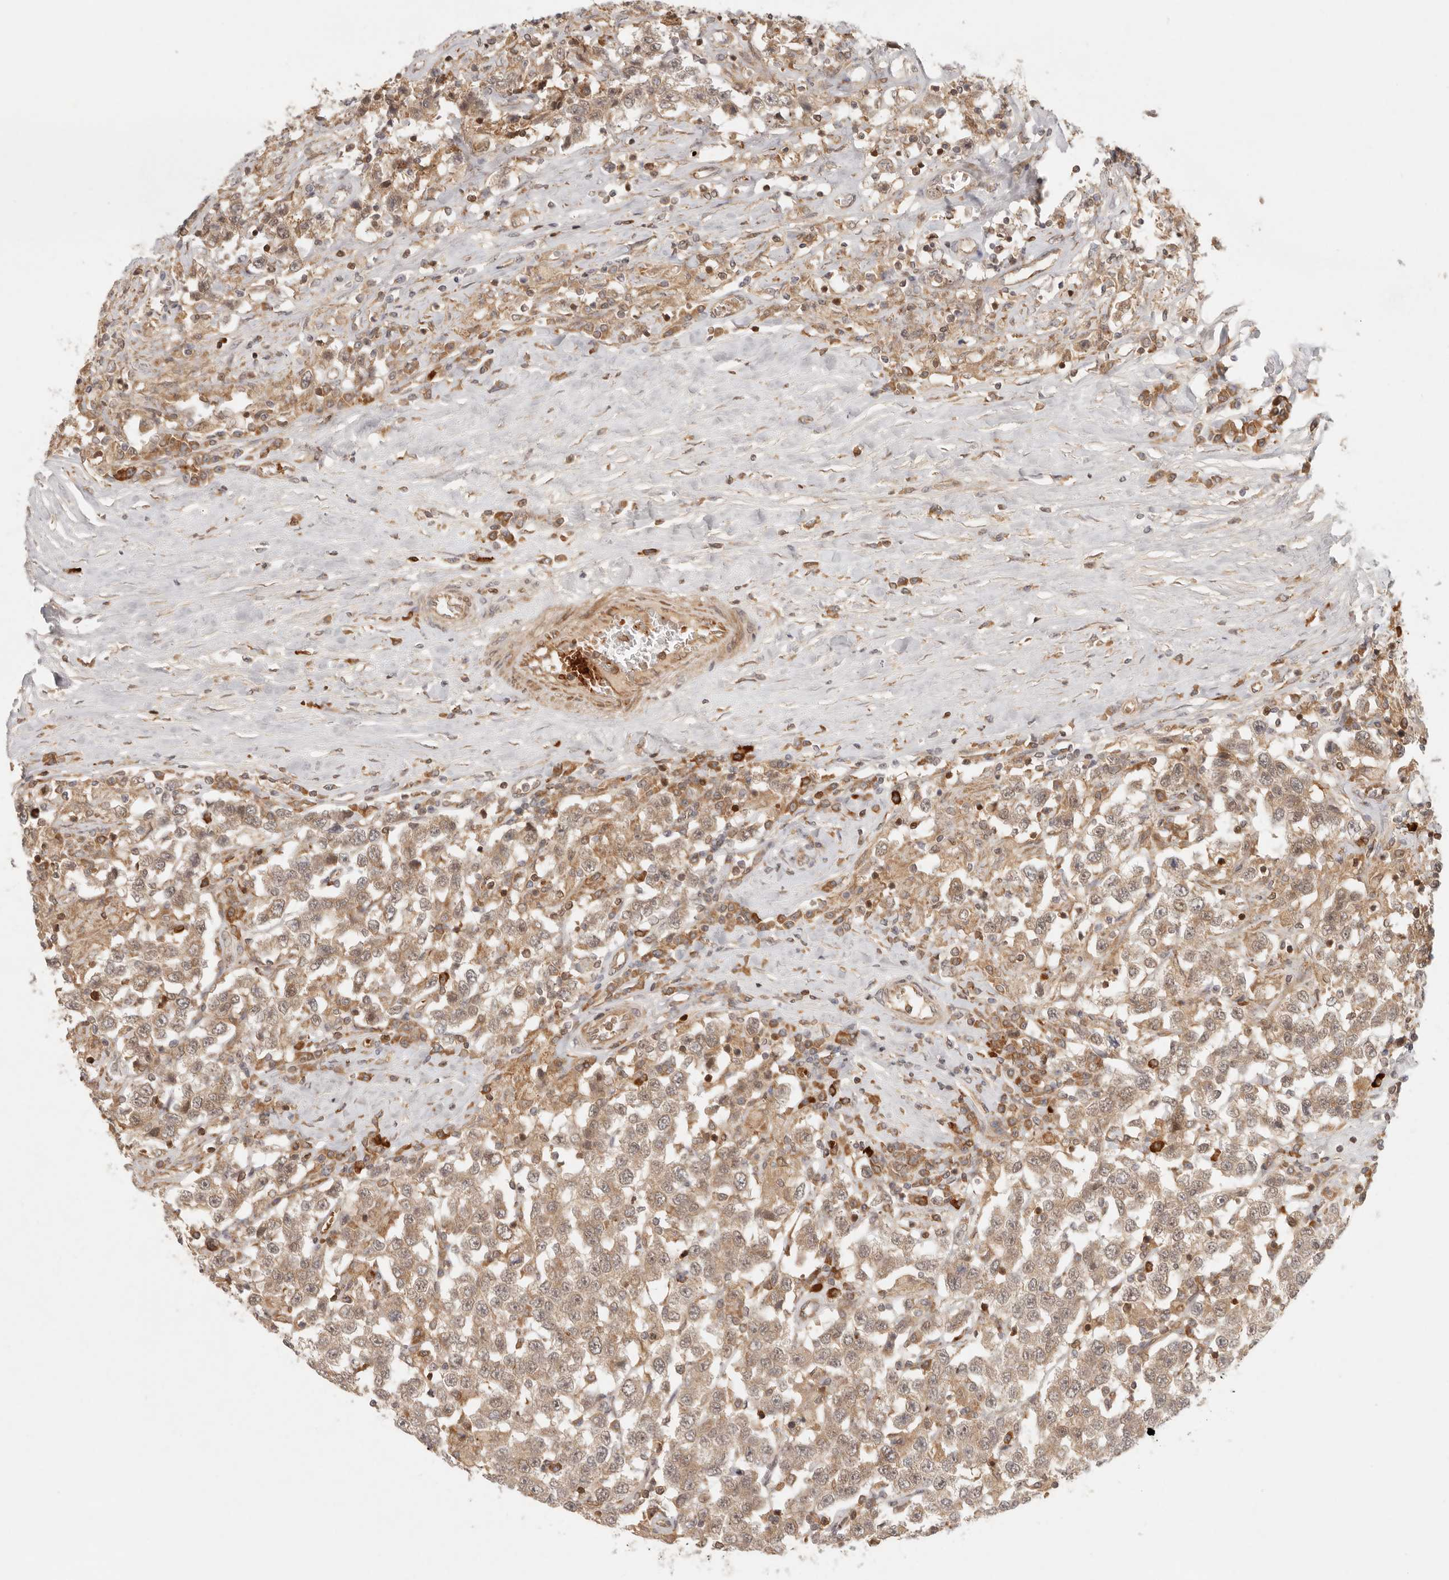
{"staining": {"intensity": "moderate", "quantity": ">75%", "location": "cytoplasmic/membranous"}, "tissue": "testis cancer", "cell_type": "Tumor cells", "image_type": "cancer", "snomed": [{"axis": "morphology", "description": "Seminoma, NOS"}, {"axis": "topography", "description": "Testis"}], "caption": "Immunohistochemistry (IHC) micrograph of testis cancer (seminoma) stained for a protein (brown), which displays medium levels of moderate cytoplasmic/membranous positivity in approximately >75% of tumor cells.", "gene": "AHDC1", "patient": {"sex": "male", "age": 41}}